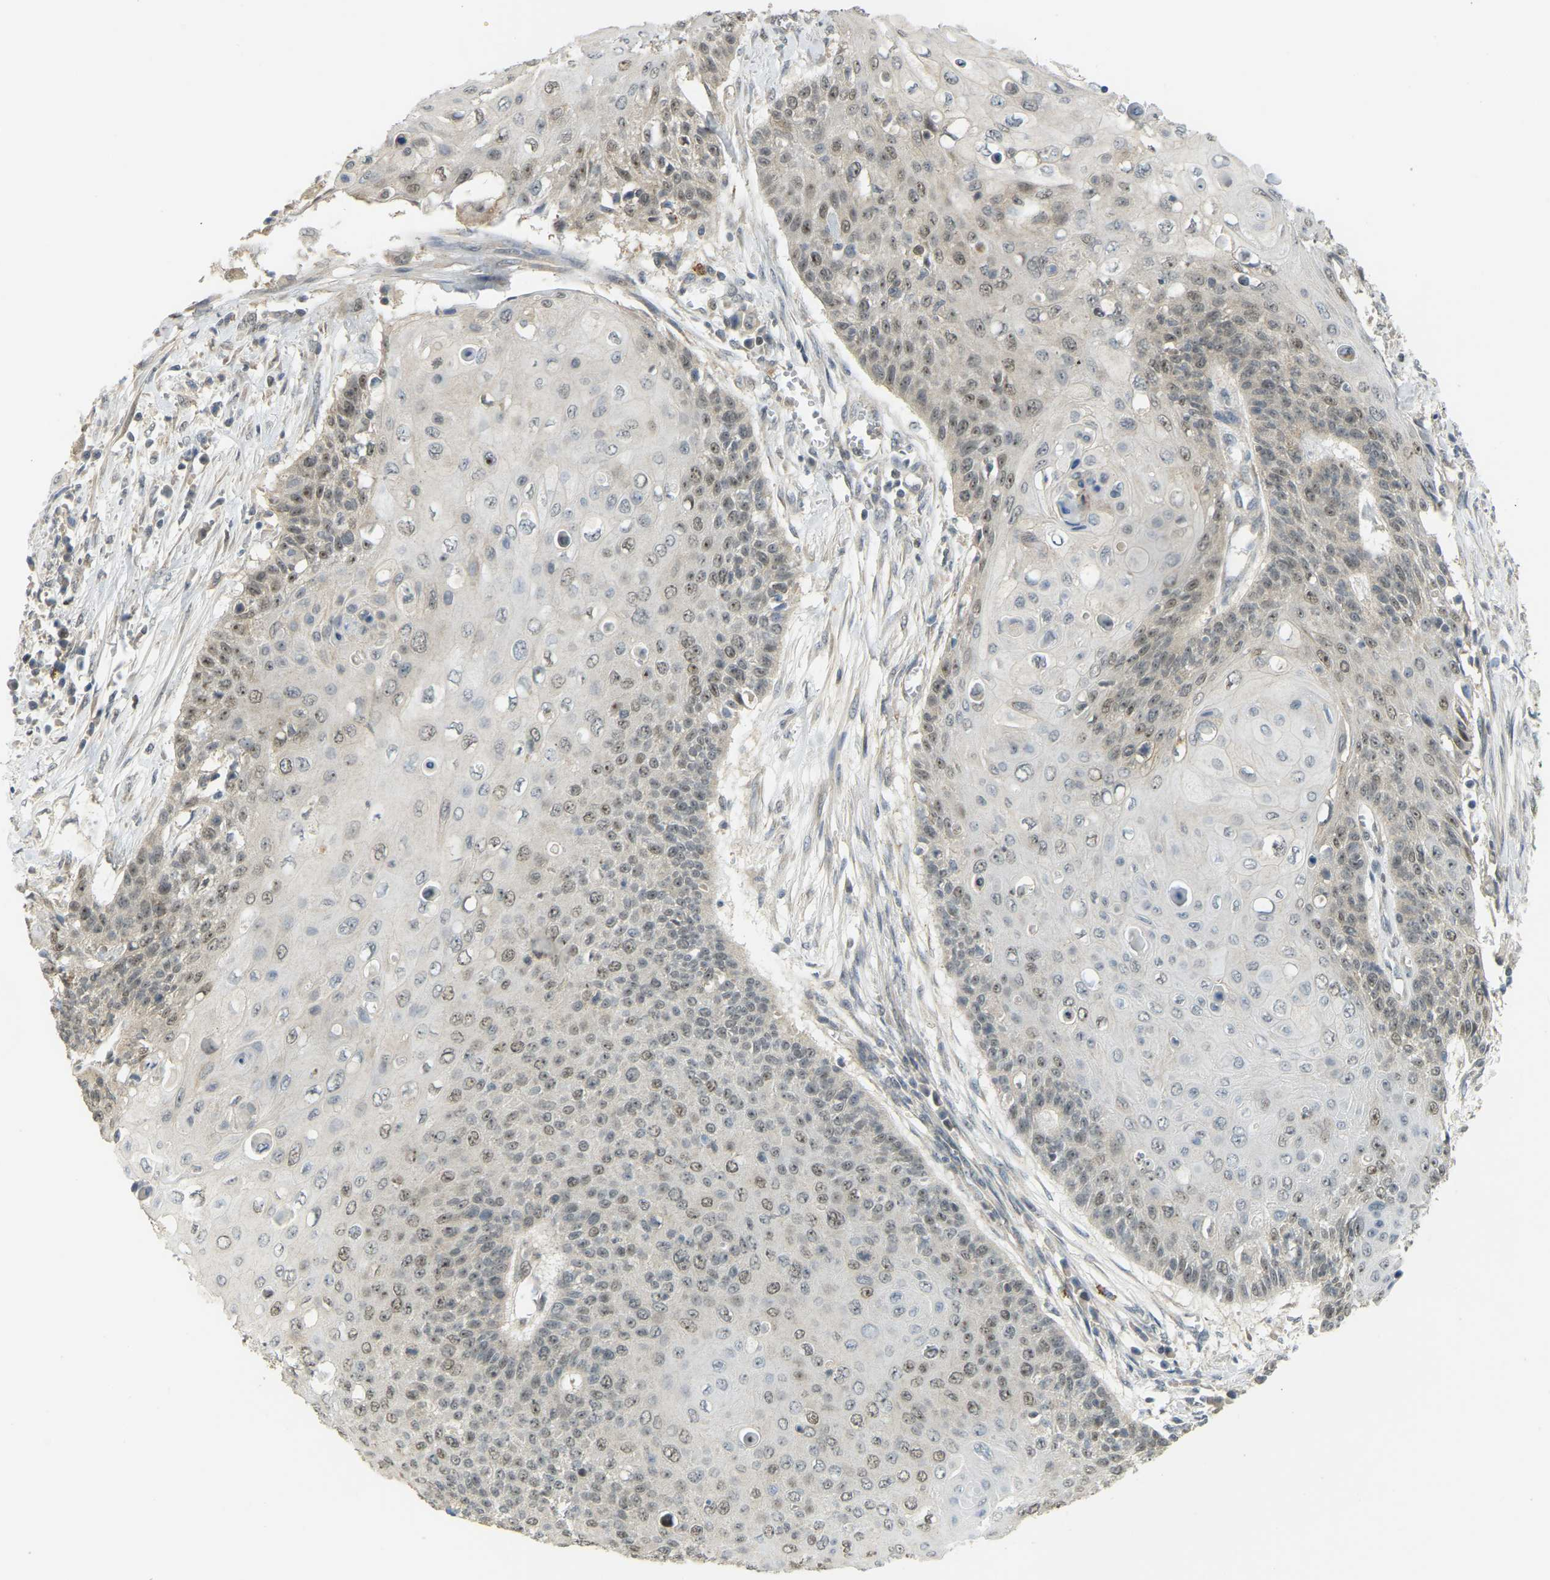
{"staining": {"intensity": "moderate", "quantity": "25%-75%", "location": "nuclear"}, "tissue": "cervical cancer", "cell_type": "Tumor cells", "image_type": "cancer", "snomed": [{"axis": "morphology", "description": "Squamous cell carcinoma, NOS"}, {"axis": "topography", "description": "Cervix"}], "caption": "Protein expression by immunohistochemistry demonstrates moderate nuclear staining in approximately 25%-75% of tumor cells in cervical squamous cell carcinoma. Using DAB (brown) and hematoxylin (blue) stains, captured at high magnification using brightfield microscopy.", "gene": "BRF2", "patient": {"sex": "female", "age": 39}}